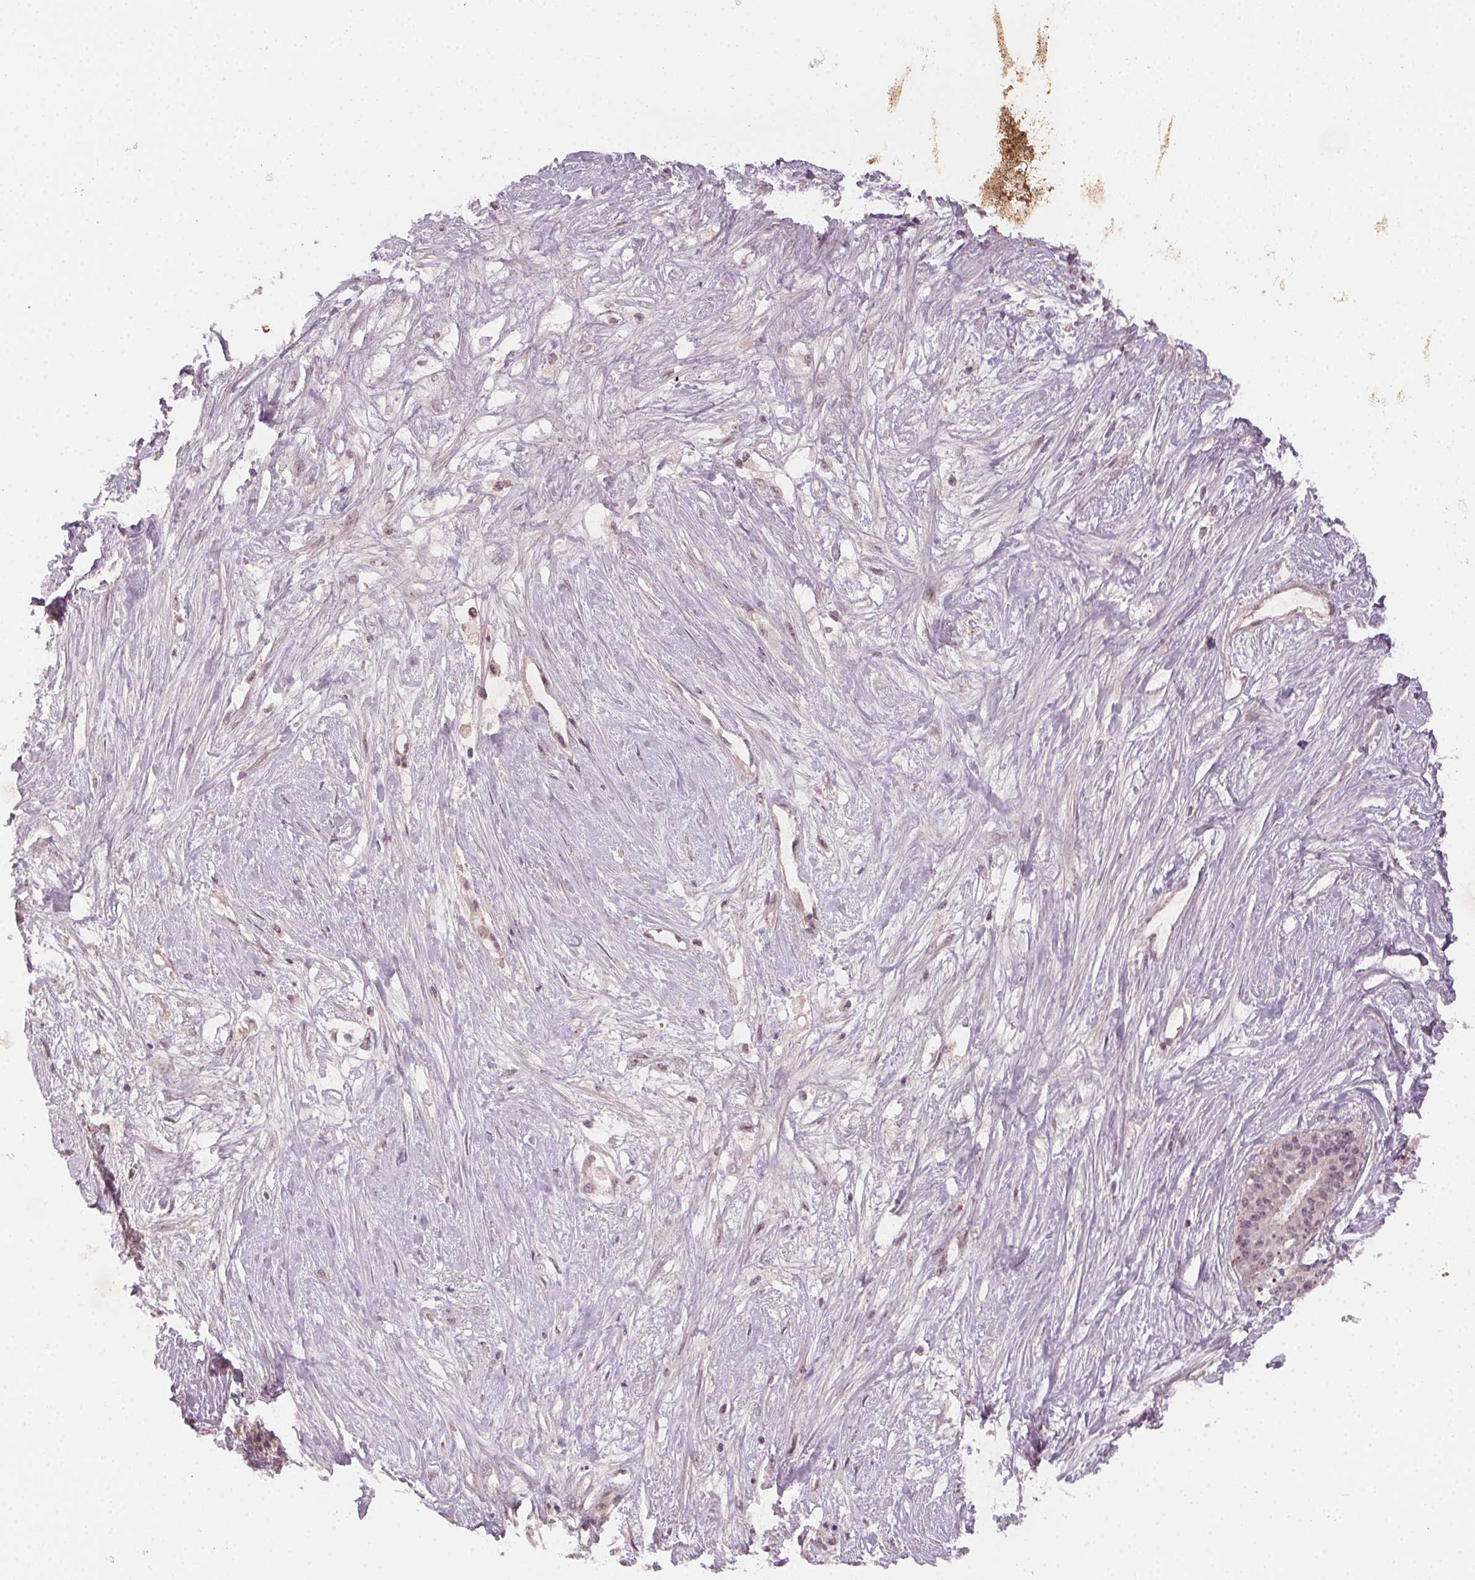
{"staining": {"intensity": "negative", "quantity": "none", "location": "none"}, "tissue": "liver cancer", "cell_type": "Tumor cells", "image_type": "cancer", "snomed": [{"axis": "morphology", "description": "Normal tissue, NOS"}, {"axis": "morphology", "description": "Cholangiocarcinoma"}, {"axis": "topography", "description": "Liver"}, {"axis": "topography", "description": "Peripheral nerve tissue"}], "caption": "An image of human cholangiocarcinoma (liver) is negative for staining in tumor cells.", "gene": "TUB", "patient": {"sex": "female", "age": 73}}